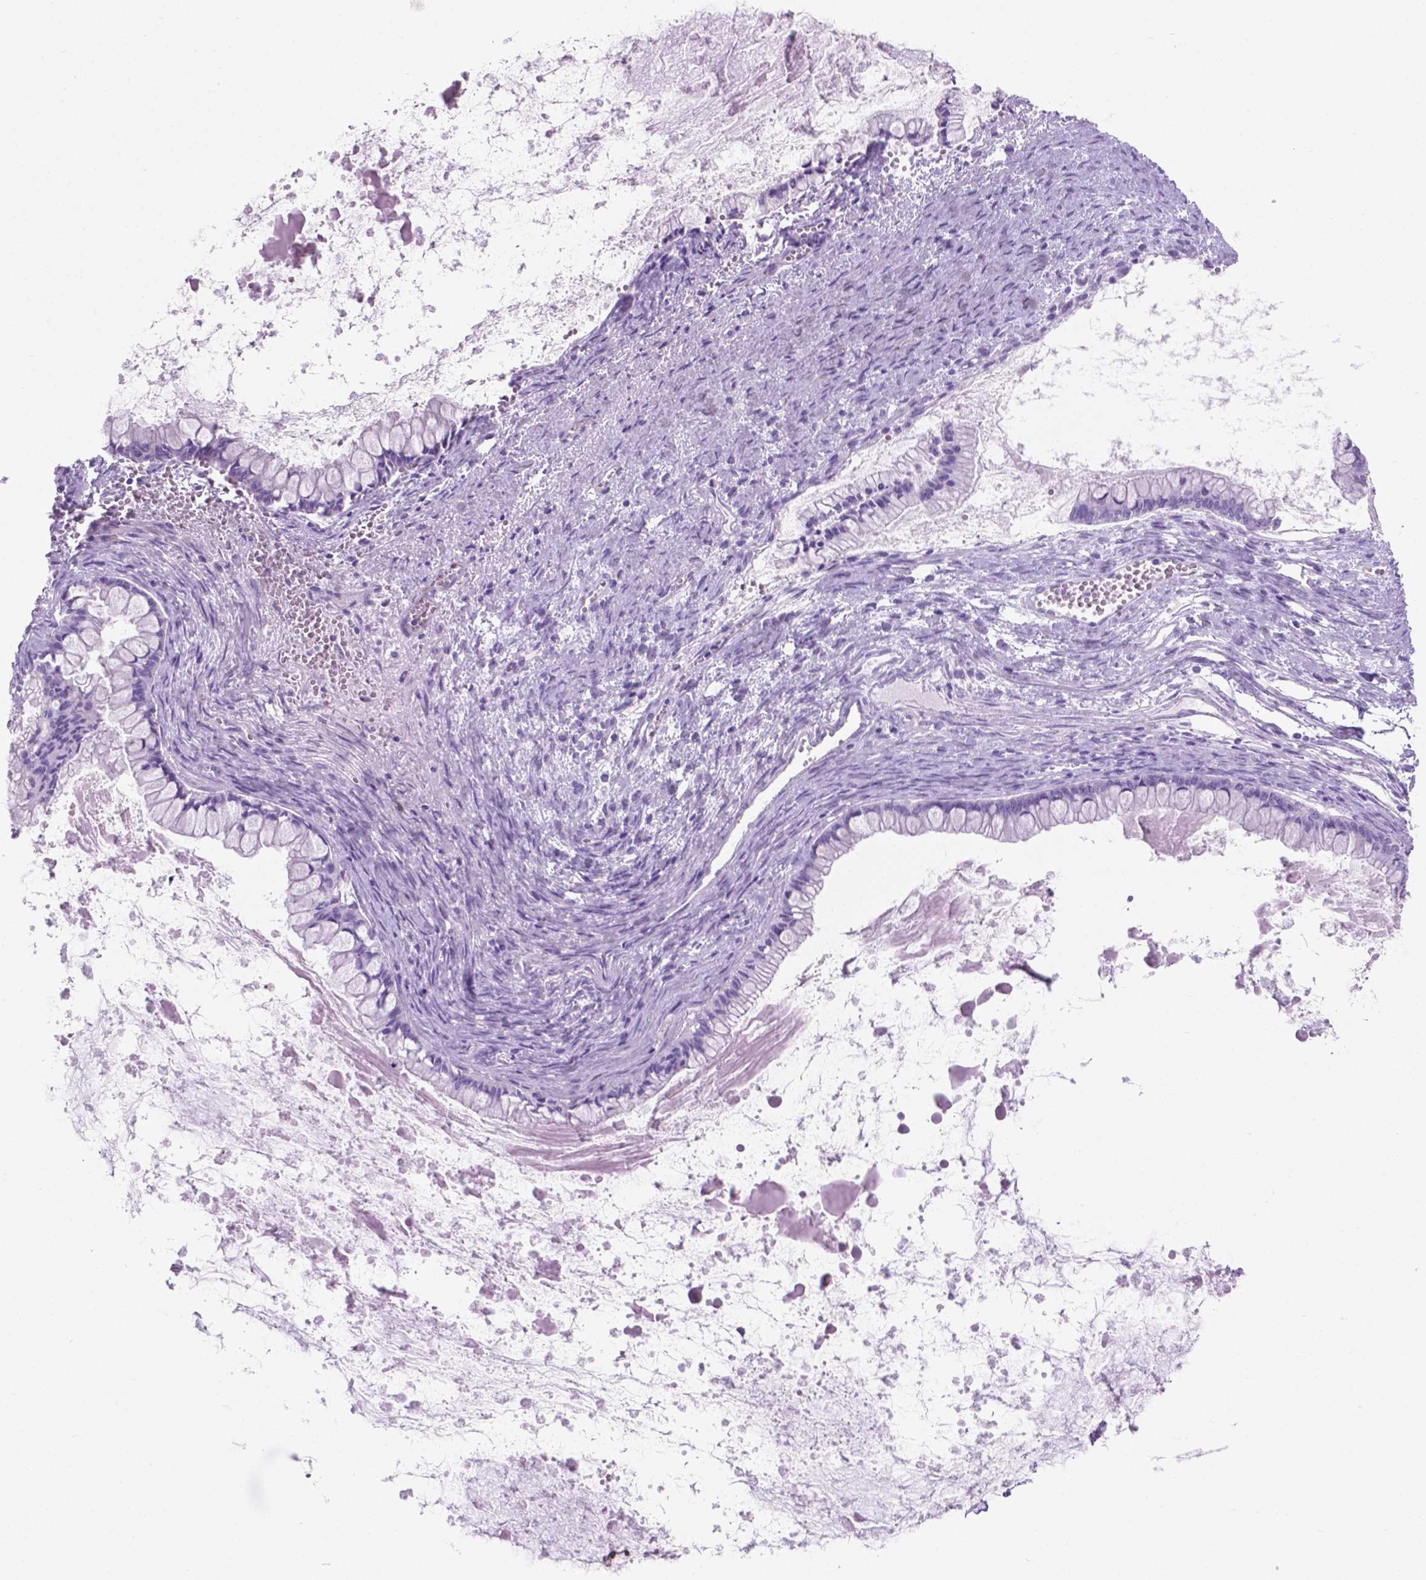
{"staining": {"intensity": "negative", "quantity": "none", "location": "none"}, "tissue": "ovarian cancer", "cell_type": "Tumor cells", "image_type": "cancer", "snomed": [{"axis": "morphology", "description": "Cystadenocarcinoma, mucinous, NOS"}, {"axis": "topography", "description": "Ovary"}], "caption": "Tumor cells show no significant protein expression in ovarian mucinous cystadenocarcinoma. (Immunohistochemistry, brightfield microscopy, high magnification).", "gene": "GRIN2B", "patient": {"sex": "female", "age": 67}}